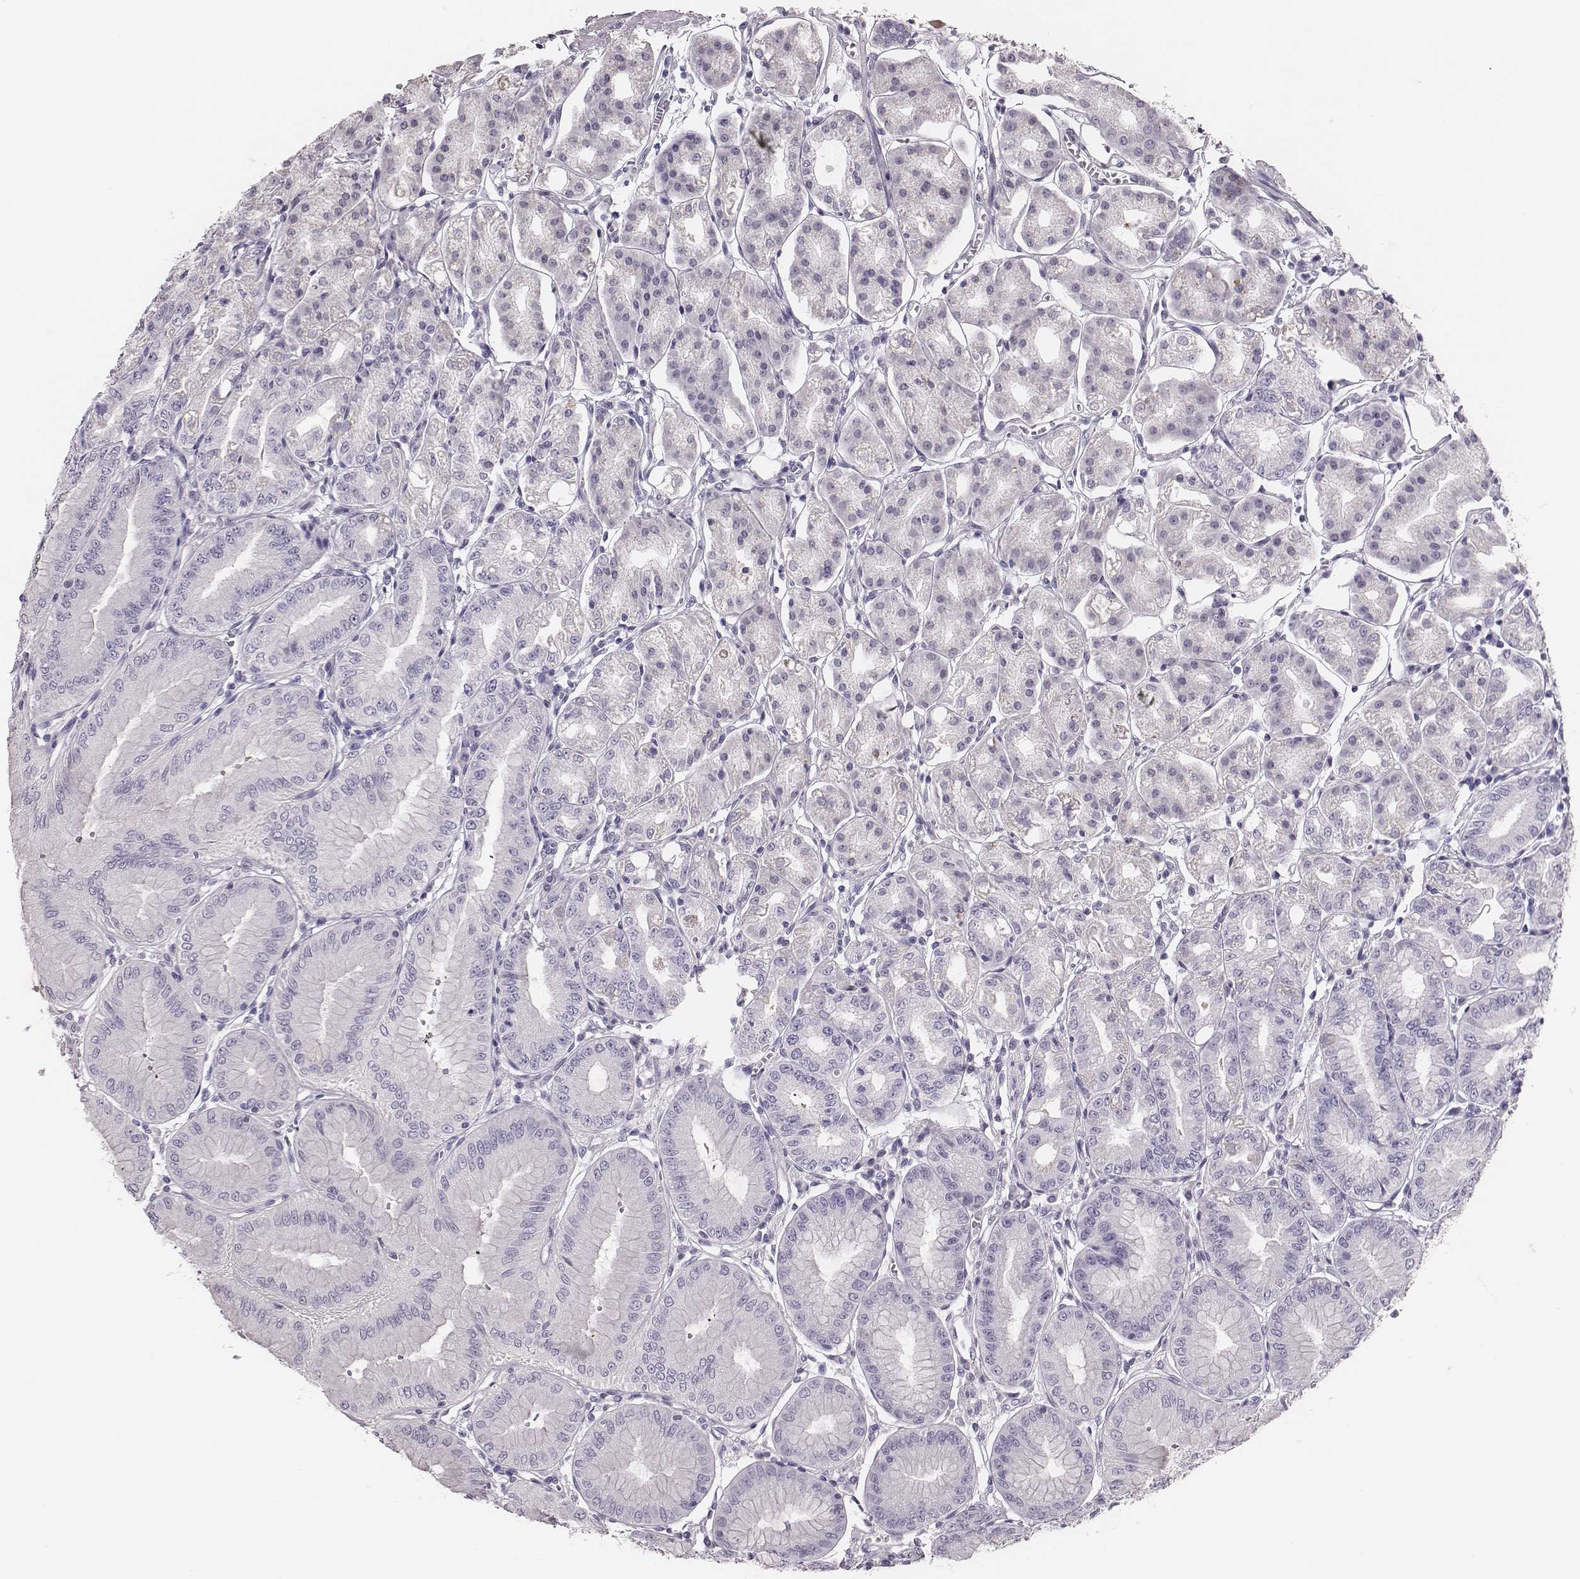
{"staining": {"intensity": "negative", "quantity": "none", "location": "none"}, "tissue": "stomach", "cell_type": "Glandular cells", "image_type": "normal", "snomed": [{"axis": "morphology", "description": "Normal tissue, NOS"}, {"axis": "topography", "description": "Stomach, lower"}], "caption": "Glandular cells show no significant protein positivity in benign stomach.", "gene": "H1", "patient": {"sex": "male", "age": 71}}